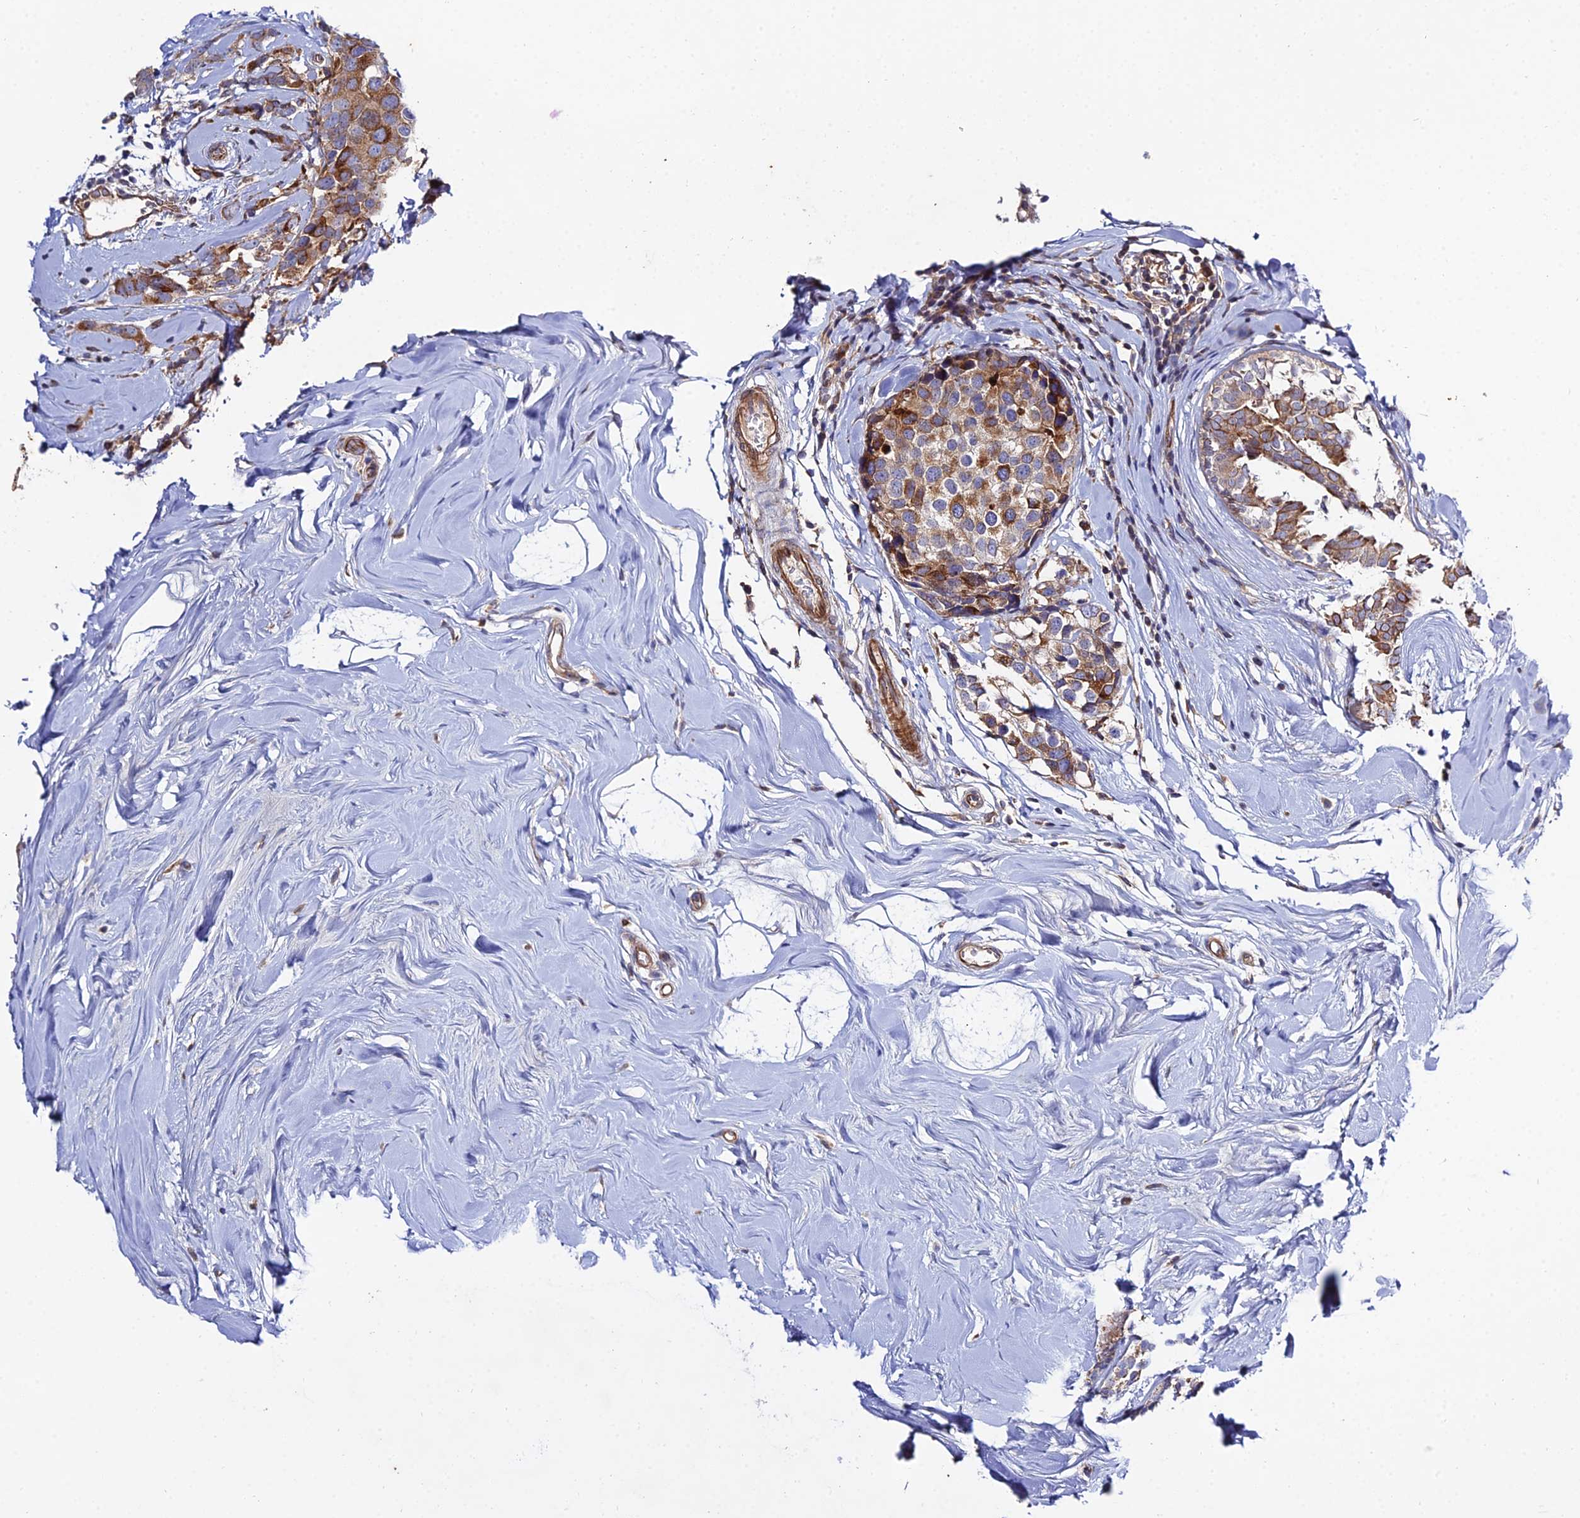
{"staining": {"intensity": "moderate", "quantity": "25%-75%", "location": "cytoplasmic/membranous"}, "tissue": "breast cancer", "cell_type": "Tumor cells", "image_type": "cancer", "snomed": [{"axis": "morphology", "description": "Lobular carcinoma"}, {"axis": "topography", "description": "Breast"}], "caption": "Immunohistochemistry (DAB (3,3'-diaminobenzidine)) staining of breast cancer shows moderate cytoplasmic/membranous protein expression in about 25%-75% of tumor cells. Nuclei are stained in blue.", "gene": "ARL6IP1", "patient": {"sex": "female", "age": 59}}